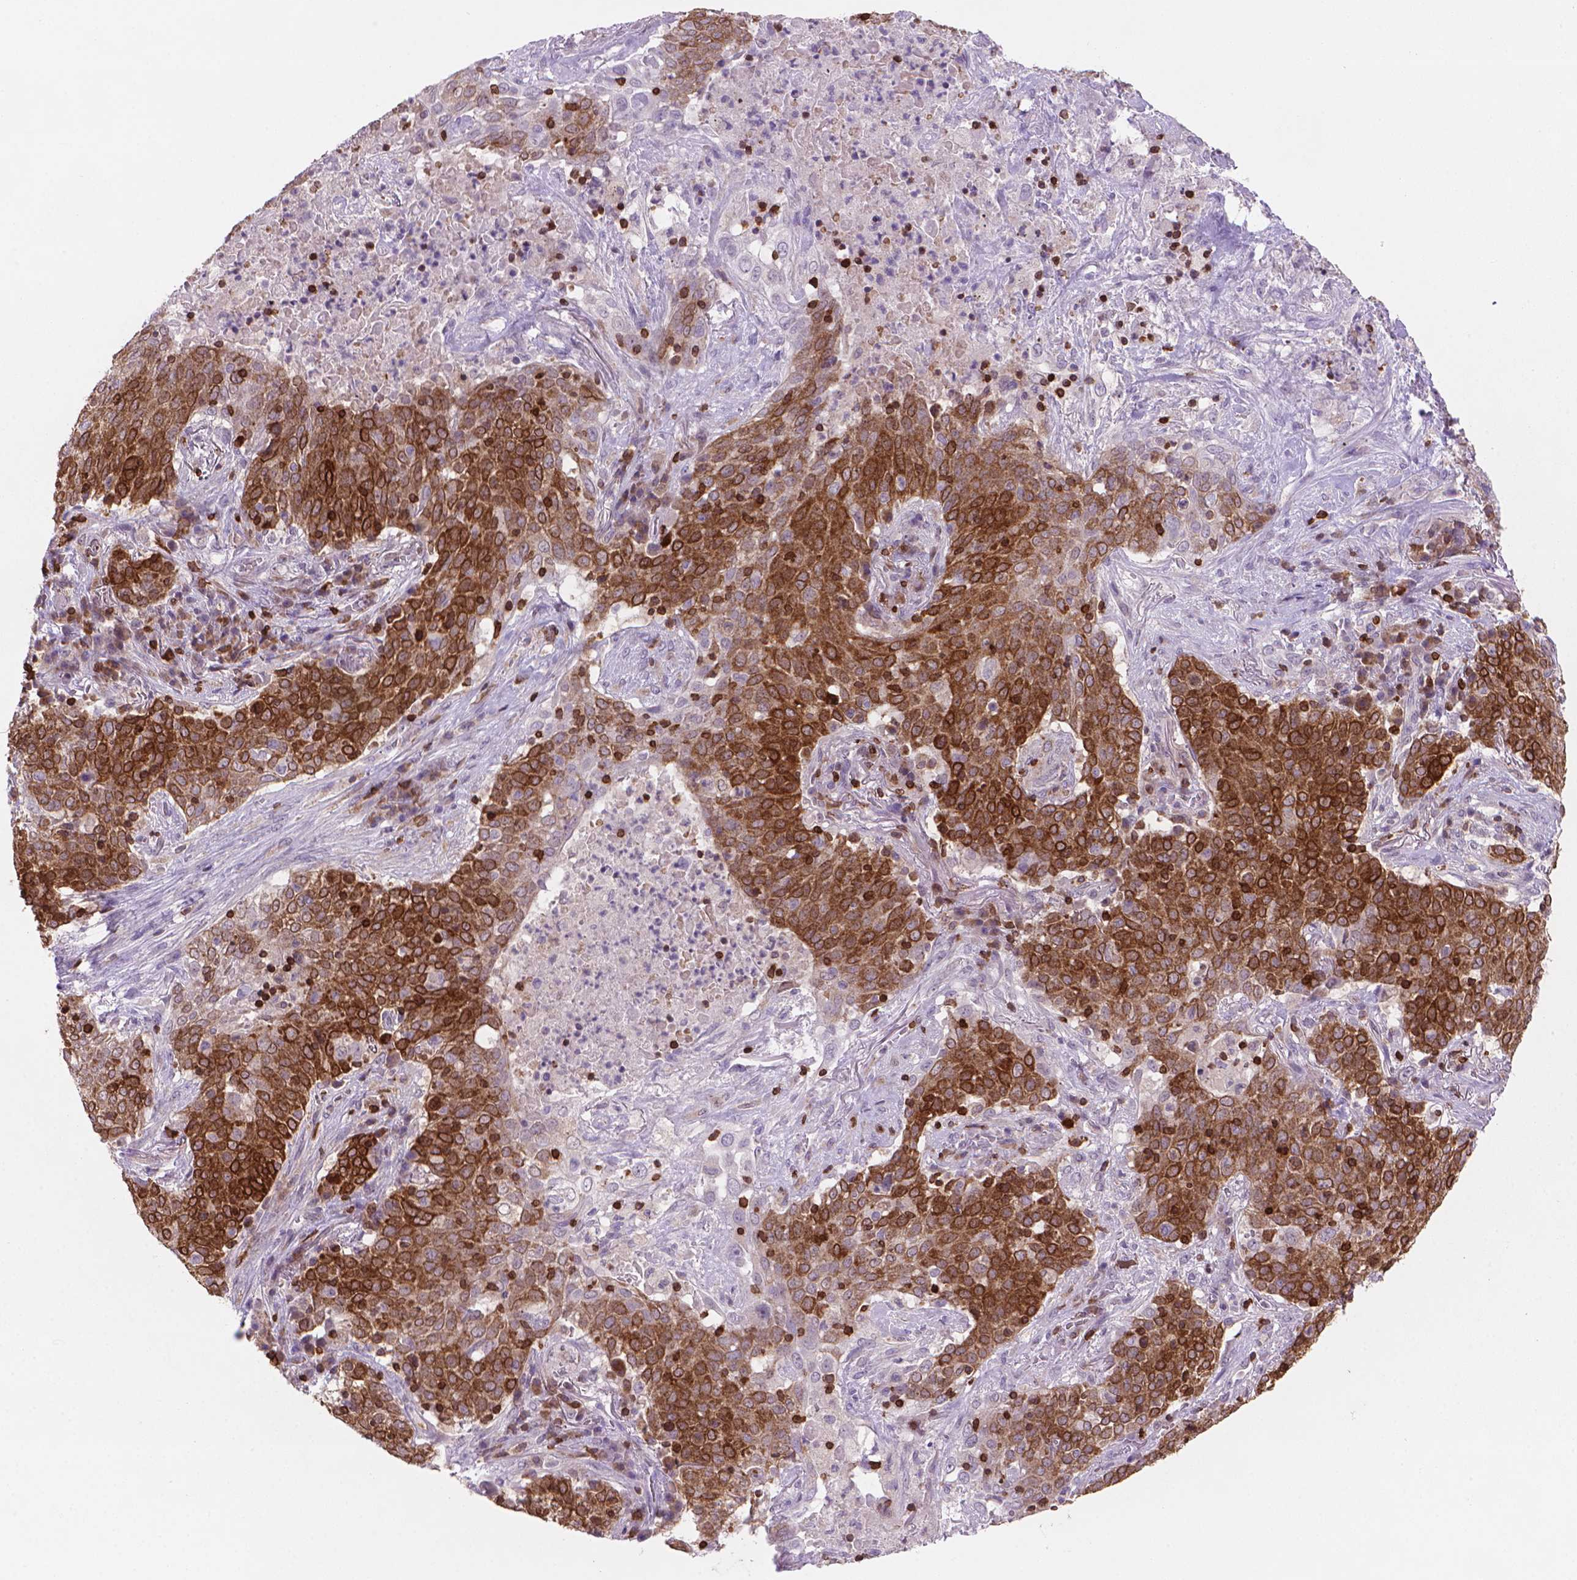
{"staining": {"intensity": "strong", "quantity": "25%-75%", "location": "cytoplasmic/membranous"}, "tissue": "lung cancer", "cell_type": "Tumor cells", "image_type": "cancer", "snomed": [{"axis": "morphology", "description": "Squamous cell carcinoma, NOS"}, {"axis": "topography", "description": "Lung"}], "caption": "There is high levels of strong cytoplasmic/membranous positivity in tumor cells of lung cancer, as demonstrated by immunohistochemical staining (brown color).", "gene": "BCL2", "patient": {"sex": "male", "age": 82}}